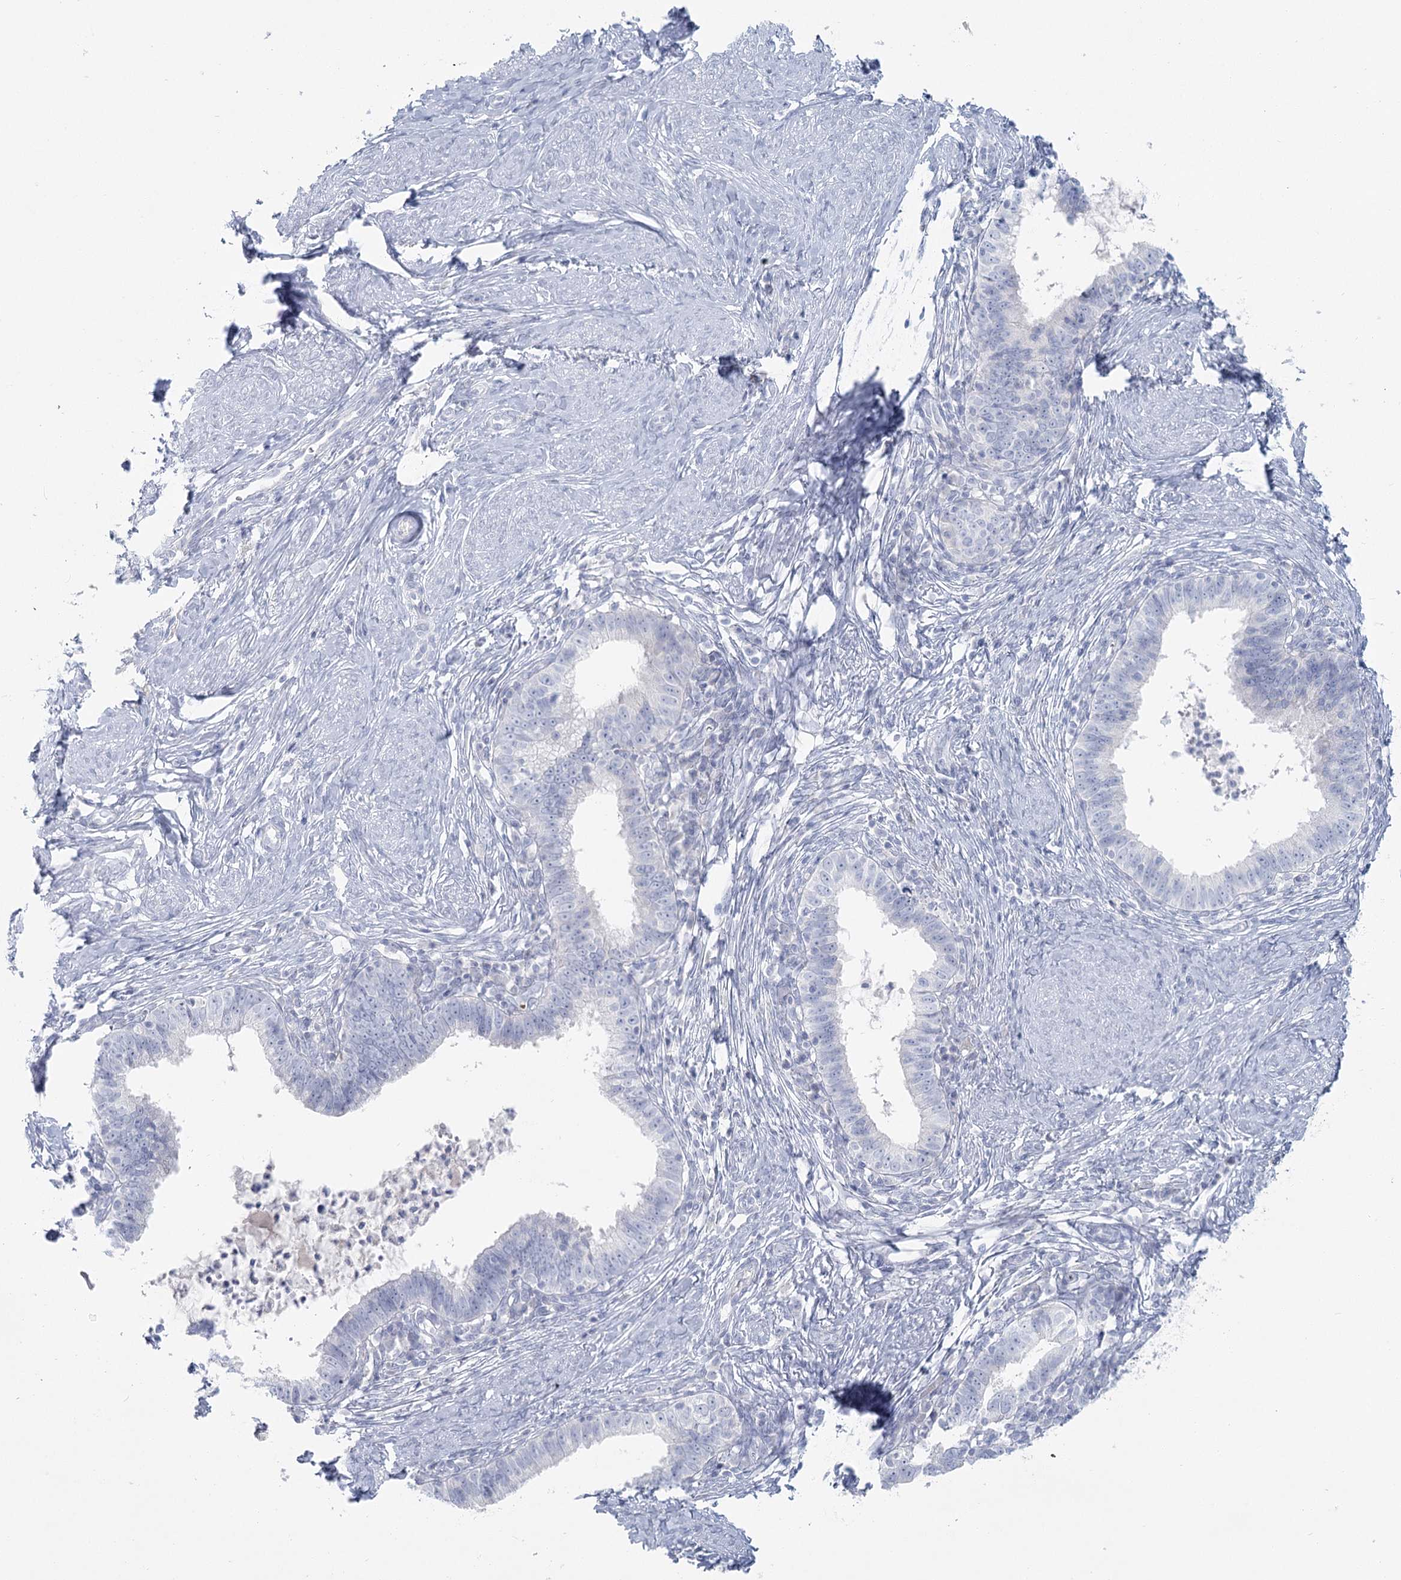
{"staining": {"intensity": "negative", "quantity": "none", "location": "none"}, "tissue": "cervical cancer", "cell_type": "Tumor cells", "image_type": "cancer", "snomed": [{"axis": "morphology", "description": "Adenocarcinoma, NOS"}, {"axis": "topography", "description": "Cervix"}], "caption": "IHC of human cervical cancer (adenocarcinoma) displays no expression in tumor cells.", "gene": "IFIT5", "patient": {"sex": "female", "age": 36}}